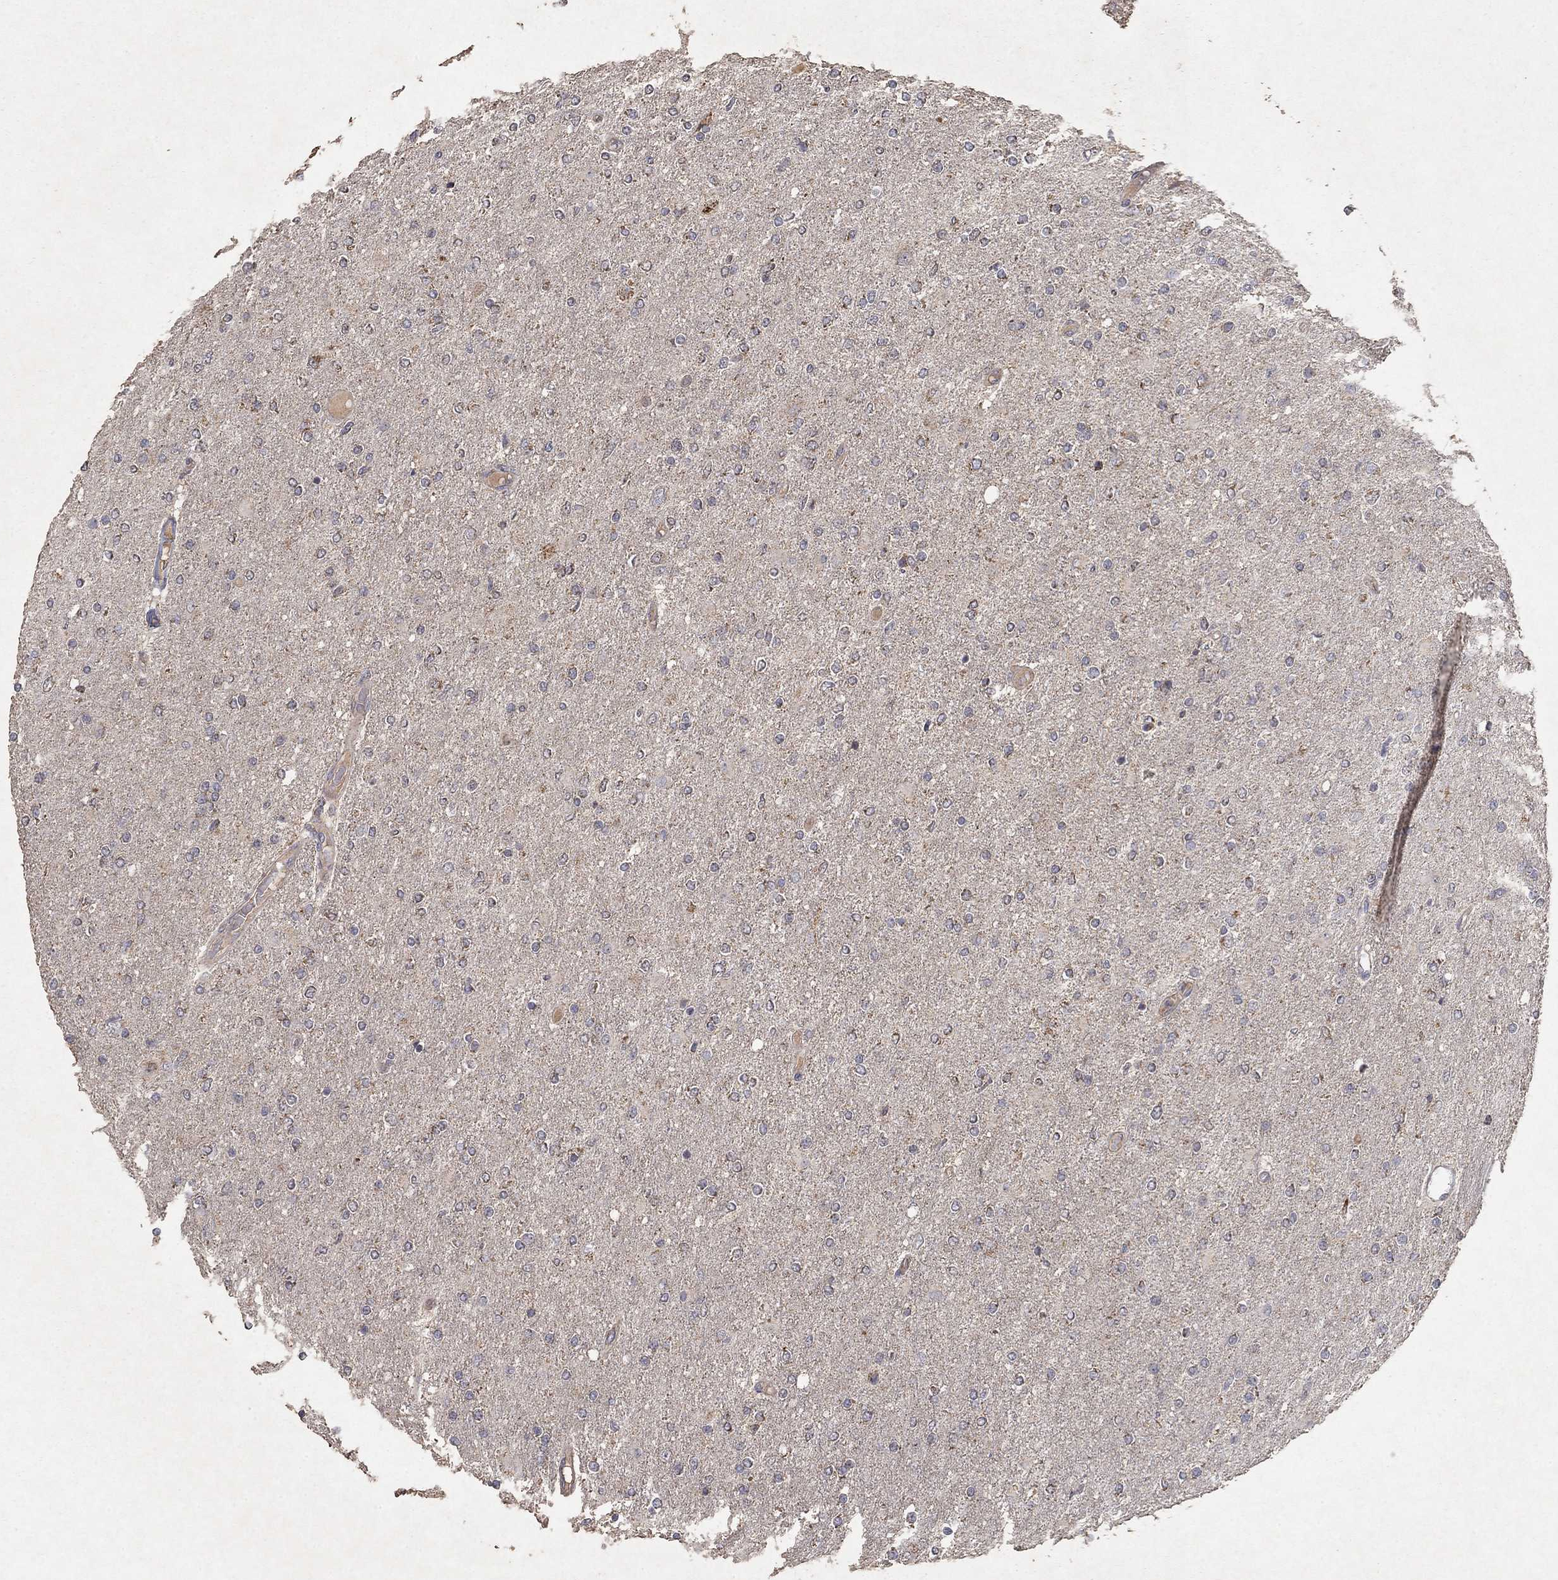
{"staining": {"intensity": "weak", "quantity": "<25%", "location": "cytoplasmic/membranous"}, "tissue": "glioma", "cell_type": "Tumor cells", "image_type": "cancer", "snomed": [{"axis": "morphology", "description": "Glioma, malignant, High grade"}, {"axis": "topography", "description": "Cerebral cortex"}], "caption": "Immunohistochemical staining of glioma exhibits no significant positivity in tumor cells.", "gene": "GPSM1", "patient": {"sex": "male", "age": 70}}